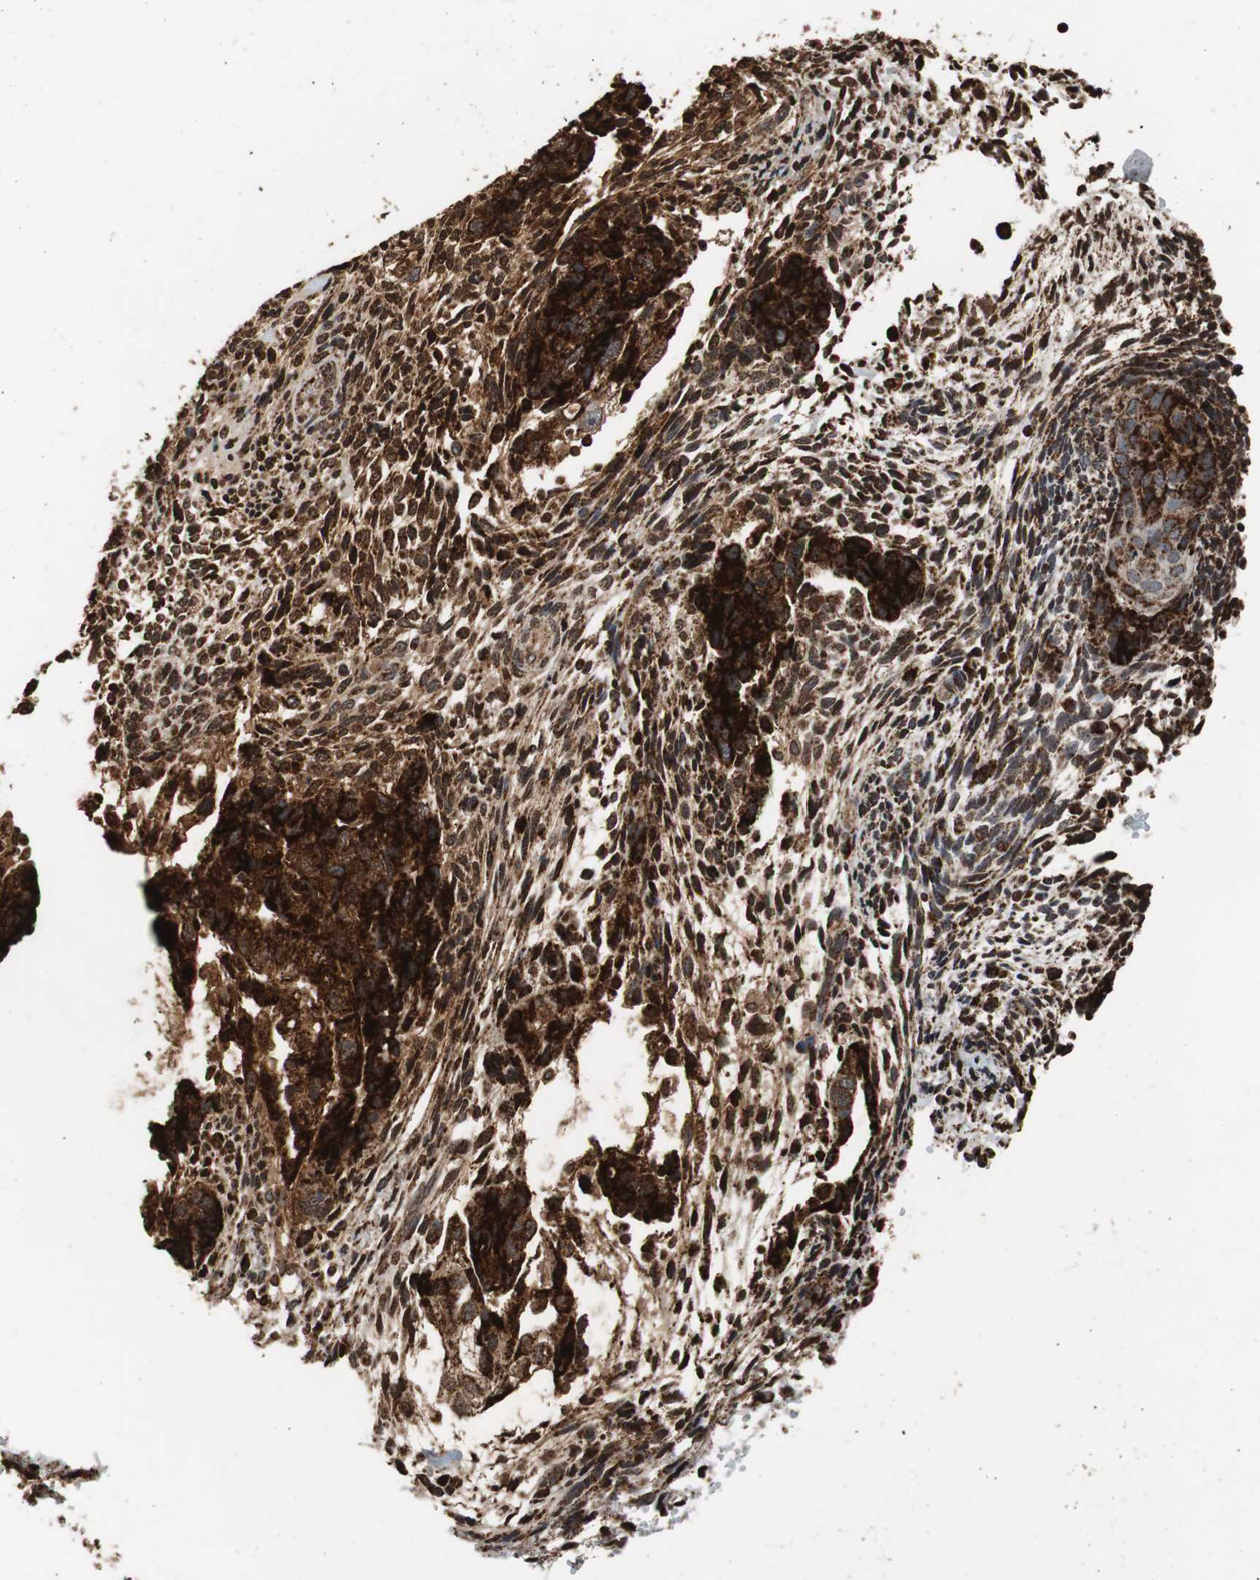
{"staining": {"intensity": "strong", "quantity": ">75%", "location": "cytoplasmic/membranous"}, "tissue": "testis cancer", "cell_type": "Tumor cells", "image_type": "cancer", "snomed": [{"axis": "morphology", "description": "Normal tissue, NOS"}, {"axis": "morphology", "description": "Carcinoma, Embryonal, NOS"}, {"axis": "topography", "description": "Testis"}], "caption": "A high amount of strong cytoplasmic/membranous positivity is appreciated in approximately >75% of tumor cells in testis embryonal carcinoma tissue.", "gene": "HSPA9", "patient": {"sex": "male", "age": 36}}